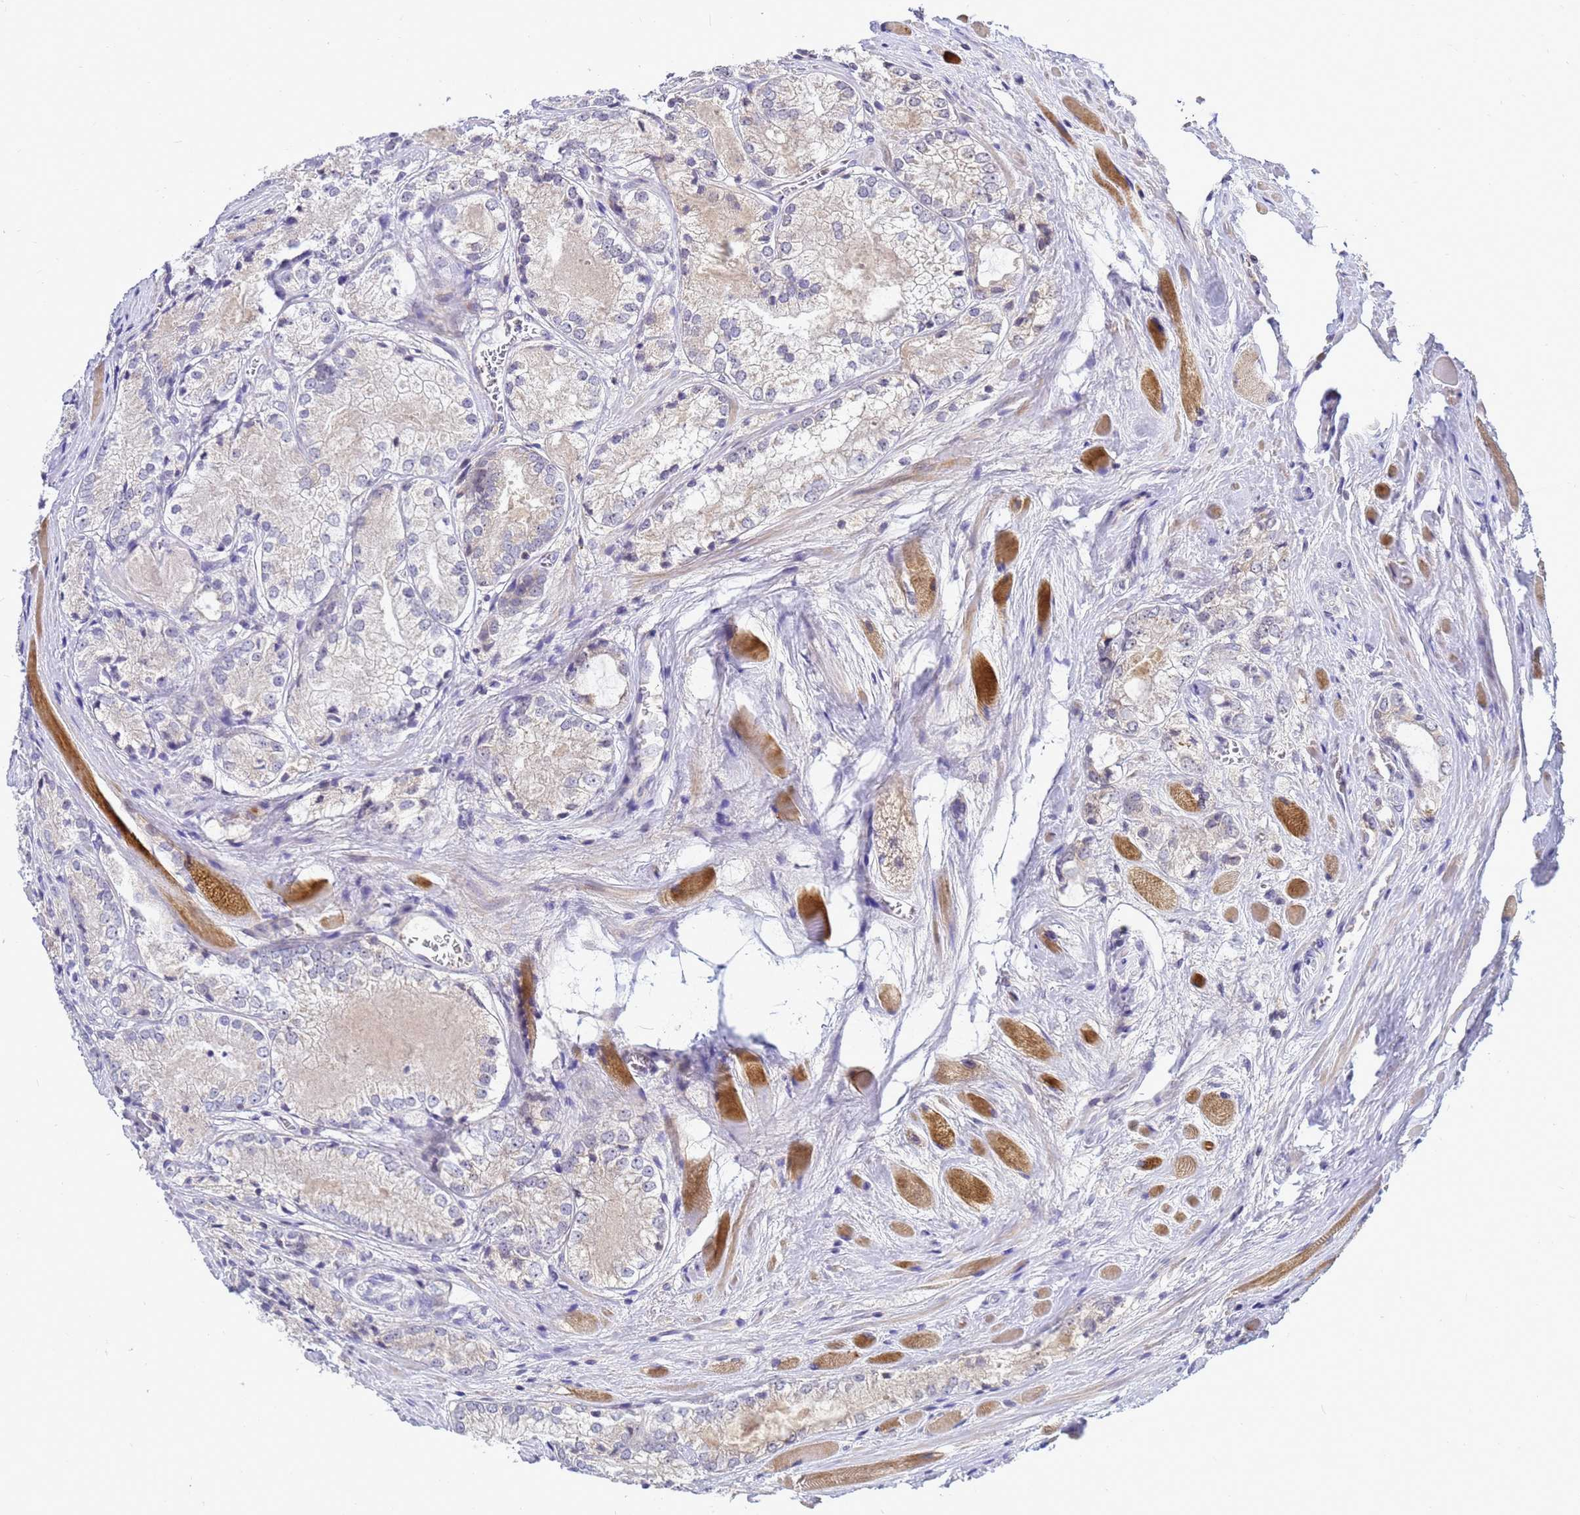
{"staining": {"intensity": "negative", "quantity": "none", "location": "none"}, "tissue": "prostate cancer", "cell_type": "Tumor cells", "image_type": "cancer", "snomed": [{"axis": "morphology", "description": "Adenocarcinoma, Low grade"}, {"axis": "topography", "description": "Prostate"}], "caption": "This is a photomicrograph of immunohistochemistry staining of low-grade adenocarcinoma (prostate), which shows no staining in tumor cells.", "gene": "TMEM74B", "patient": {"sex": "male", "age": 67}}